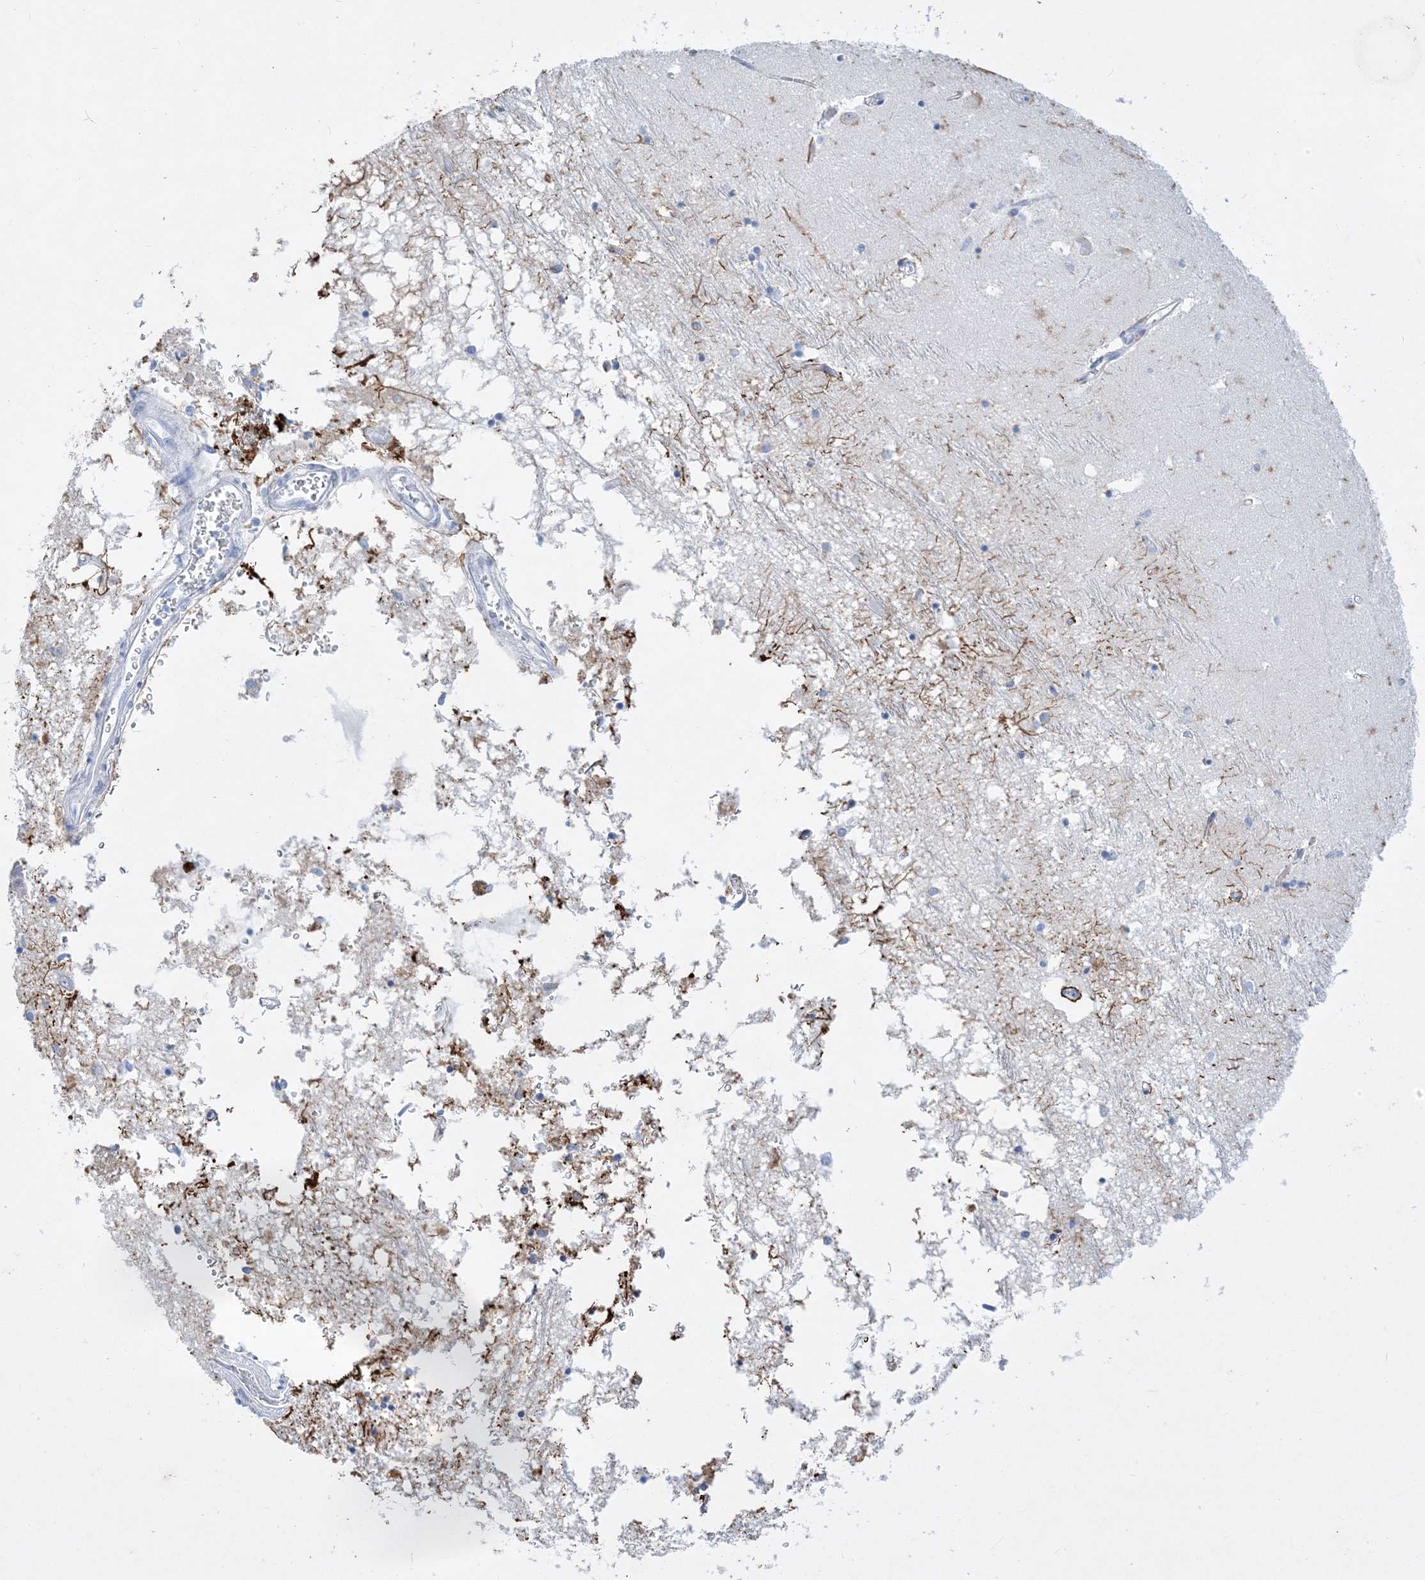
{"staining": {"intensity": "strong", "quantity": "<25%", "location": "cytoplasmic/membranous"}, "tissue": "hippocampus", "cell_type": "Glial cells", "image_type": "normal", "snomed": [{"axis": "morphology", "description": "Normal tissue, NOS"}, {"axis": "topography", "description": "Hippocampus"}], "caption": "DAB (3,3'-diaminobenzidine) immunohistochemical staining of normal human hippocampus demonstrates strong cytoplasmic/membranous protein staining in approximately <25% of glial cells. (DAB (3,3'-diaminobenzidine) = brown stain, brightfield microscopy at high magnification).", "gene": "COPS8", "patient": {"sex": "male", "age": 70}}